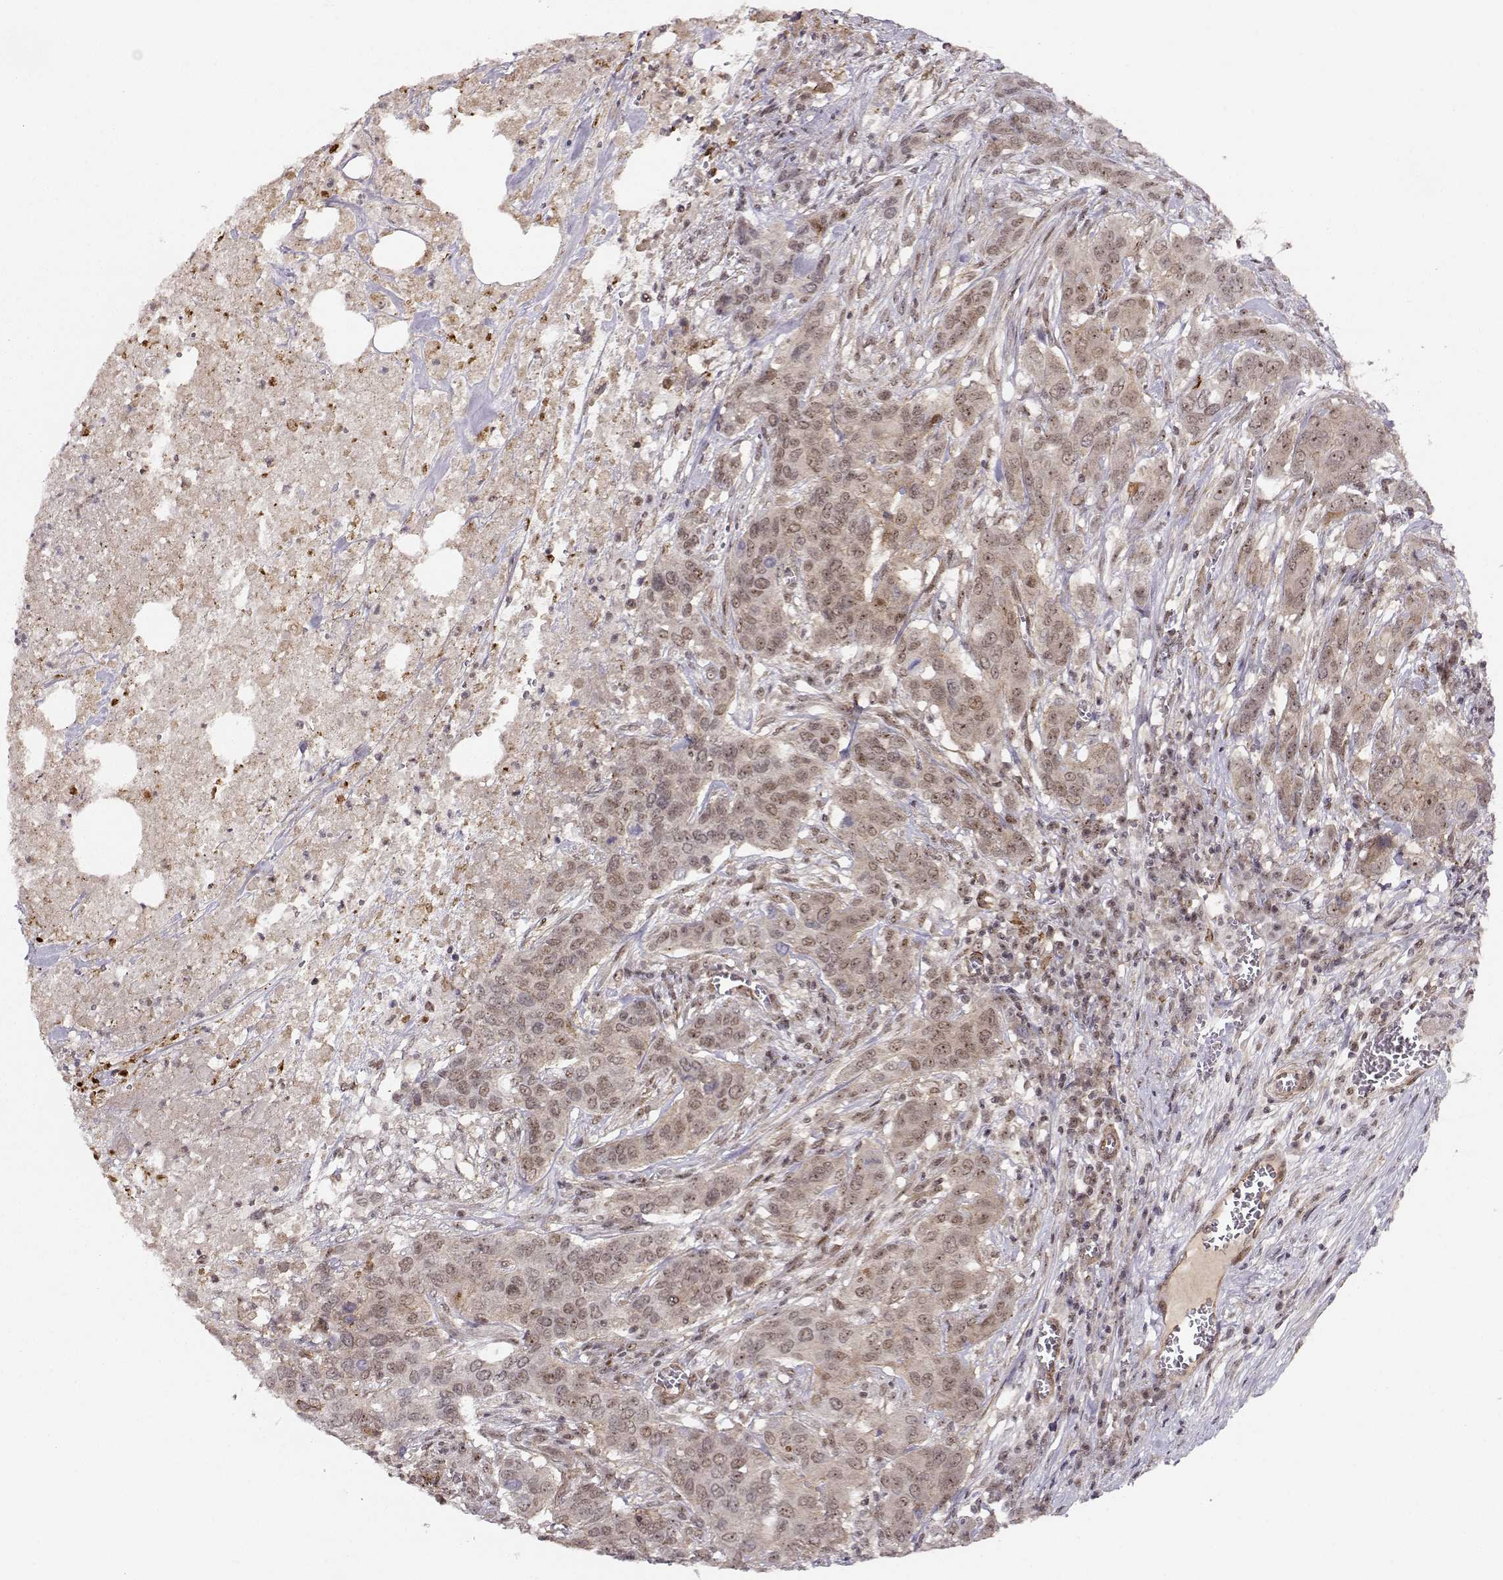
{"staining": {"intensity": "moderate", "quantity": "<25%", "location": "nuclear"}, "tissue": "urothelial cancer", "cell_type": "Tumor cells", "image_type": "cancer", "snomed": [{"axis": "morphology", "description": "Urothelial carcinoma, NOS"}, {"axis": "morphology", "description": "Urothelial carcinoma, High grade"}, {"axis": "topography", "description": "Urinary bladder"}], "caption": "Immunohistochemistry (IHC) staining of urothelial cancer, which demonstrates low levels of moderate nuclear staining in approximately <25% of tumor cells indicating moderate nuclear protein expression. The staining was performed using DAB (3,3'-diaminobenzidine) (brown) for protein detection and nuclei were counterstained in hematoxylin (blue).", "gene": "CIR1", "patient": {"sex": "male", "age": 63}}